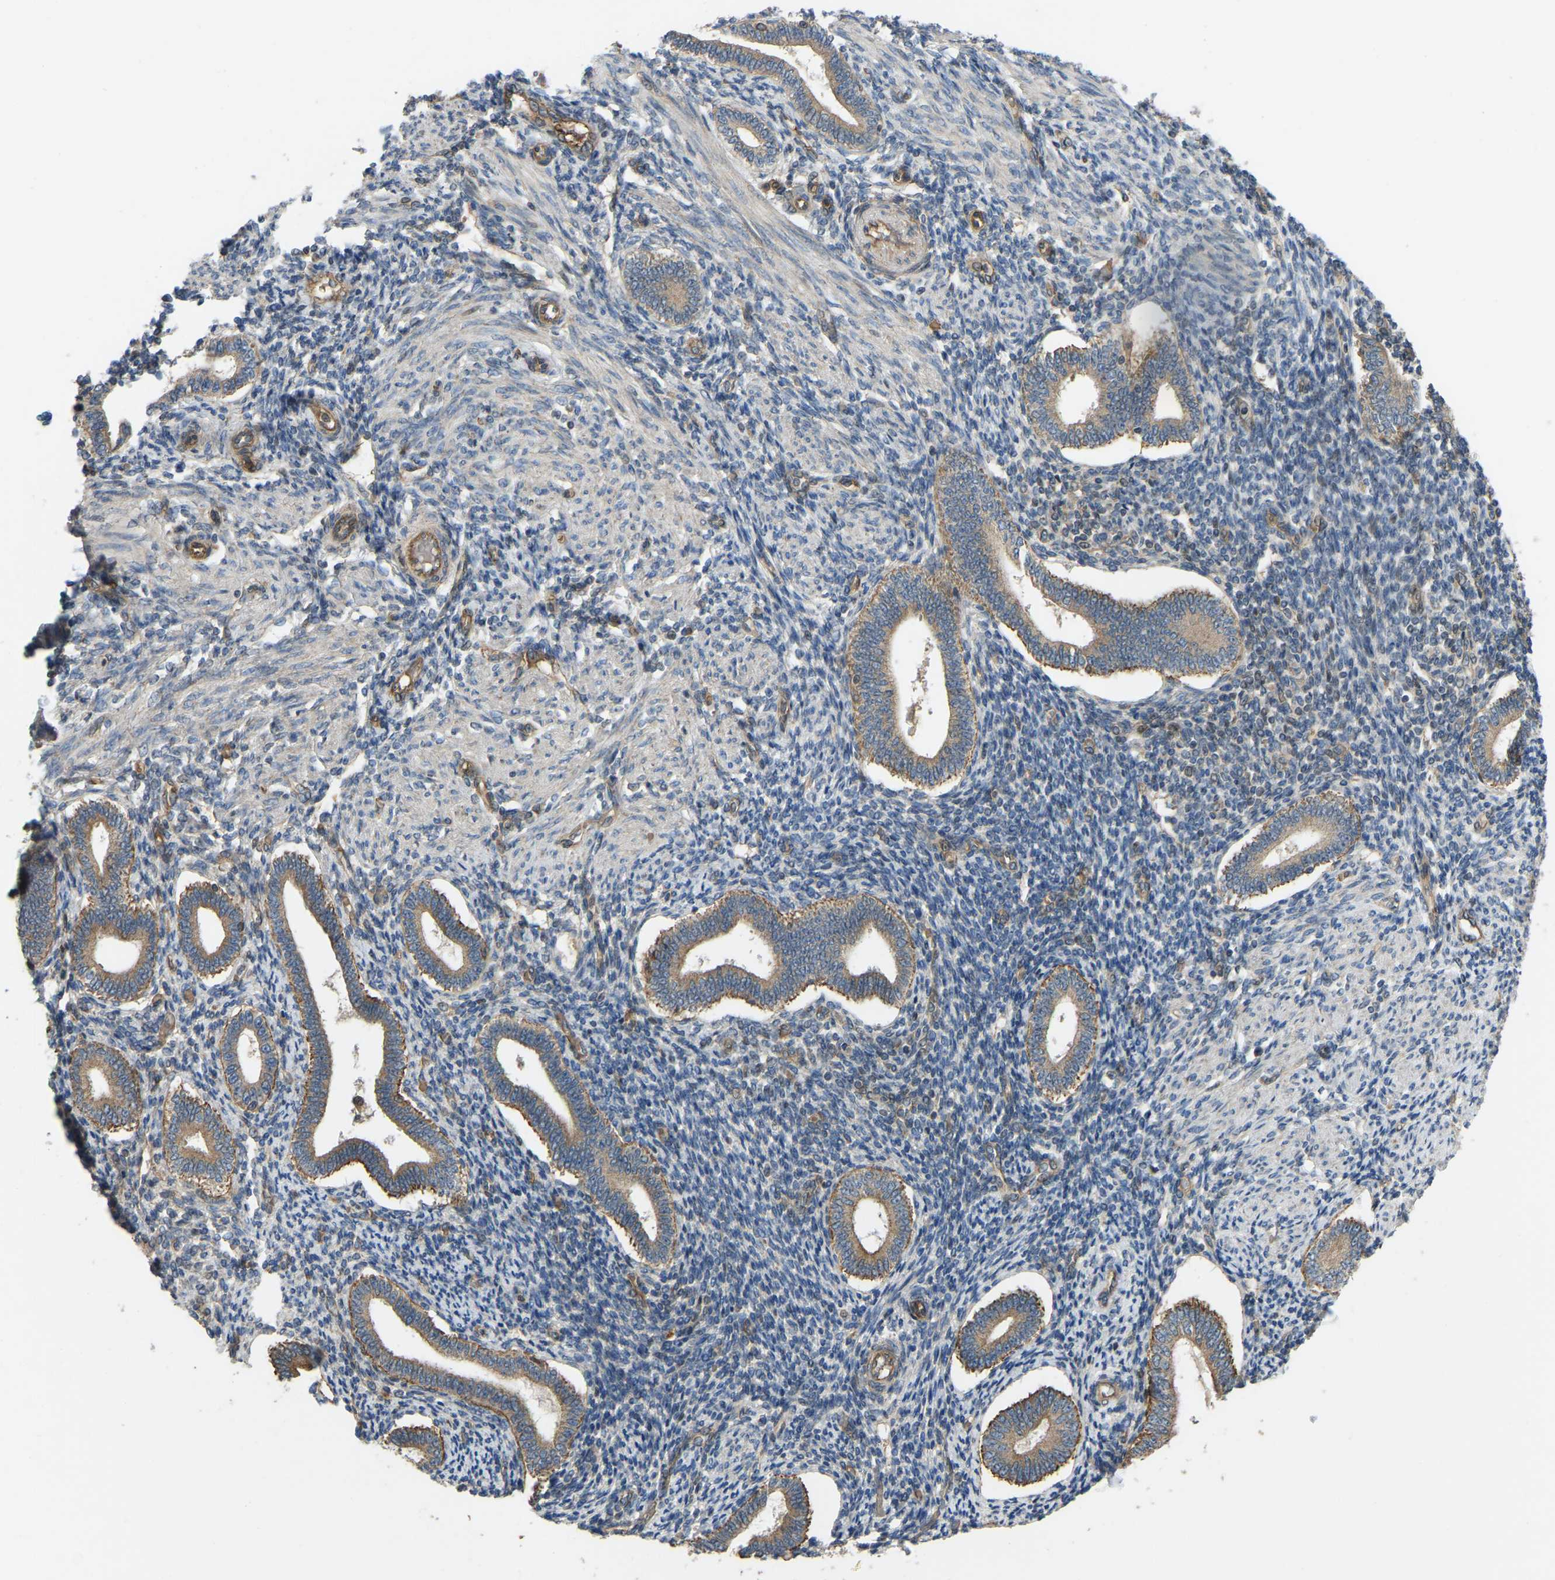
{"staining": {"intensity": "weak", "quantity": "25%-75%", "location": "cytoplasmic/membranous"}, "tissue": "endometrium", "cell_type": "Cells in endometrial stroma", "image_type": "normal", "snomed": [{"axis": "morphology", "description": "Normal tissue, NOS"}, {"axis": "topography", "description": "Endometrium"}], "caption": "Cells in endometrial stroma reveal low levels of weak cytoplasmic/membranous staining in about 25%-75% of cells in unremarkable human endometrium. (IHC, brightfield microscopy, high magnification).", "gene": "C21orf91", "patient": {"sex": "female", "age": 42}}